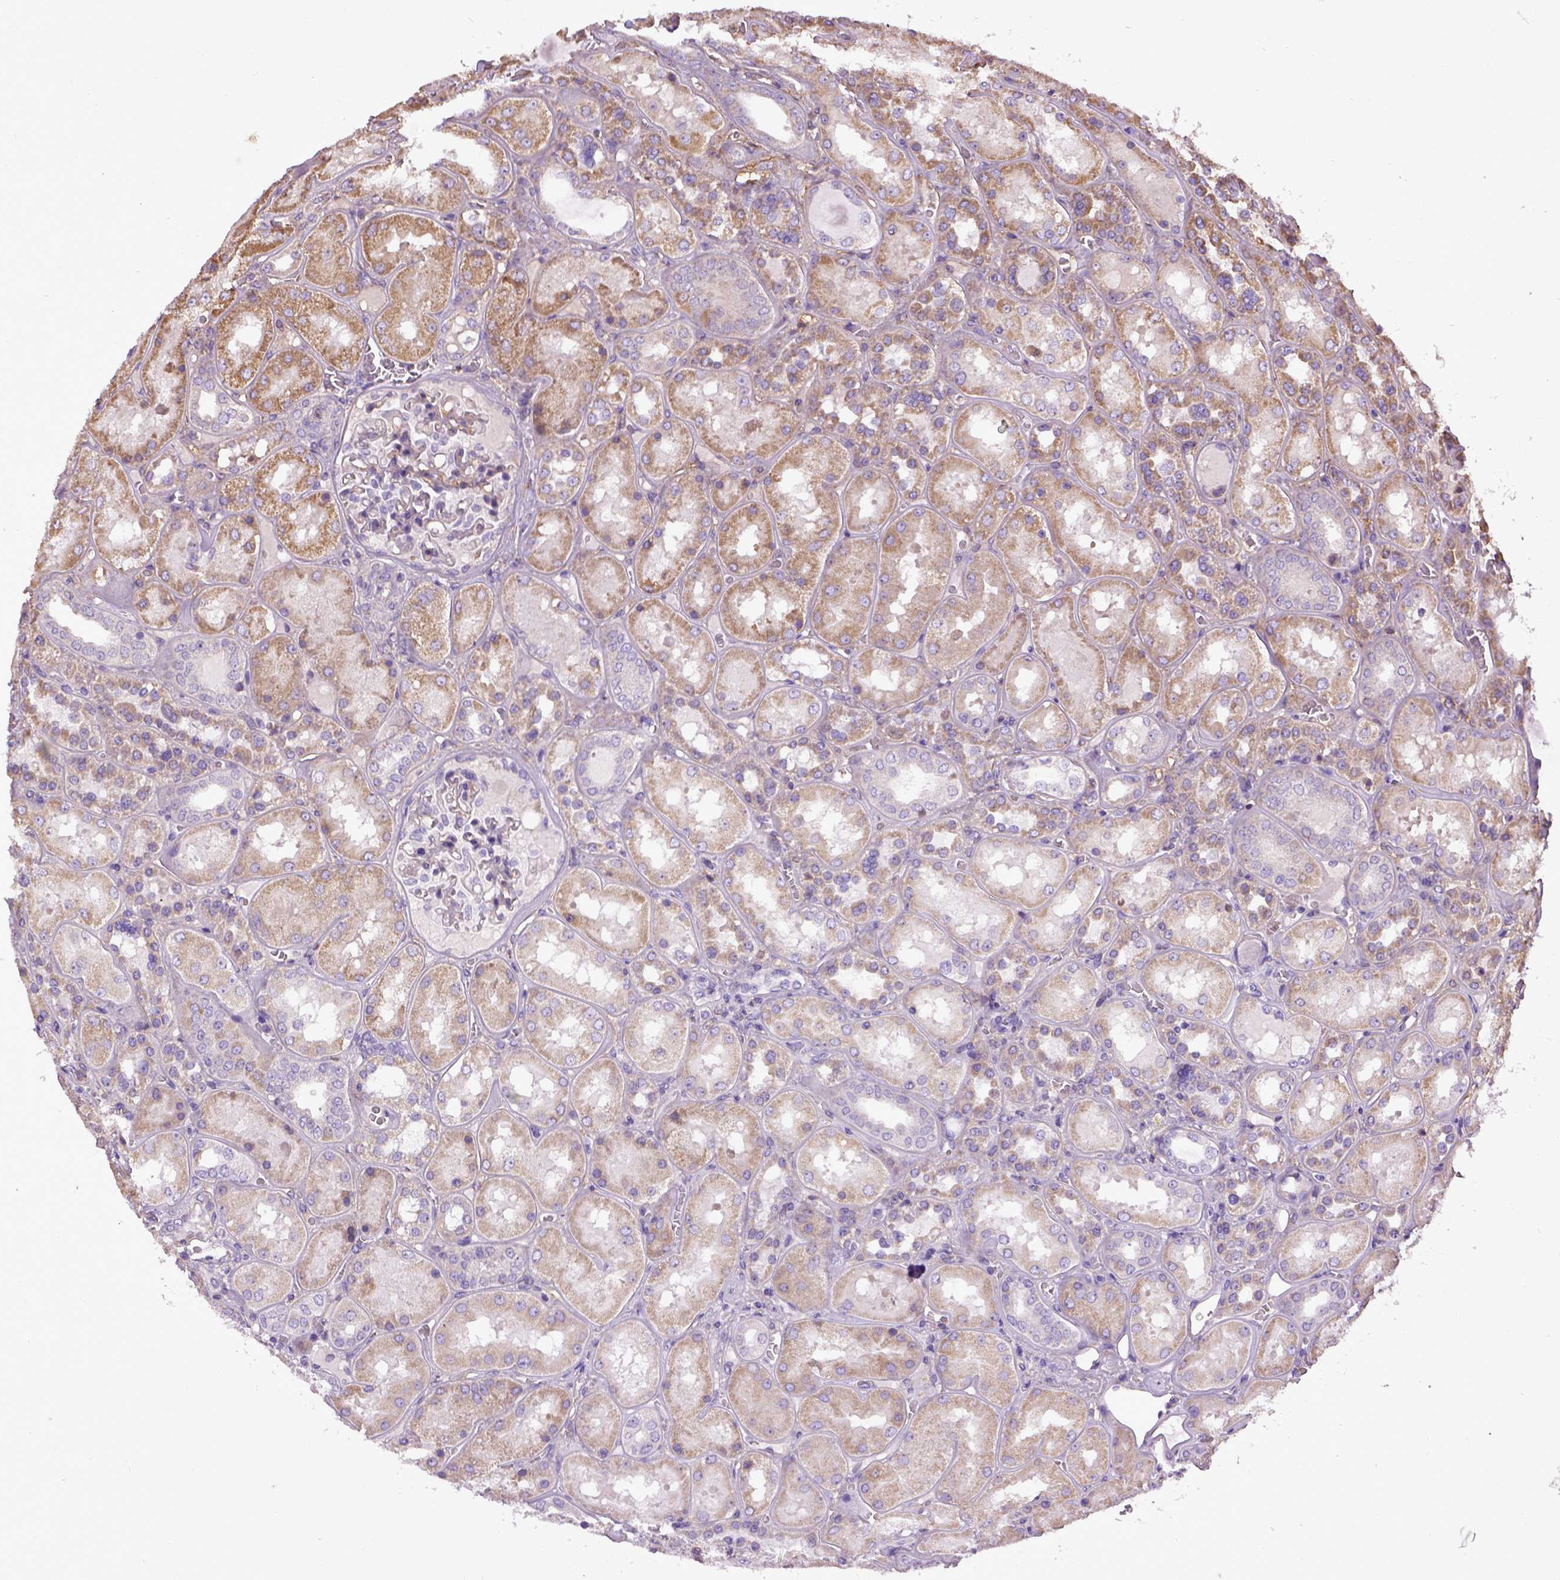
{"staining": {"intensity": "moderate", "quantity": "25%-75%", "location": "cytoplasmic/membranous"}, "tissue": "kidney", "cell_type": "Cells in glomeruli", "image_type": "normal", "snomed": [{"axis": "morphology", "description": "Normal tissue, NOS"}, {"axis": "topography", "description": "Kidney"}], "caption": "Immunohistochemistry photomicrograph of benign human kidney stained for a protein (brown), which exhibits medium levels of moderate cytoplasmic/membranous staining in approximately 25%-75% of cells in glomeruli.", "gene": "ENG", "patient": {"sex": "male", "age": 73}}